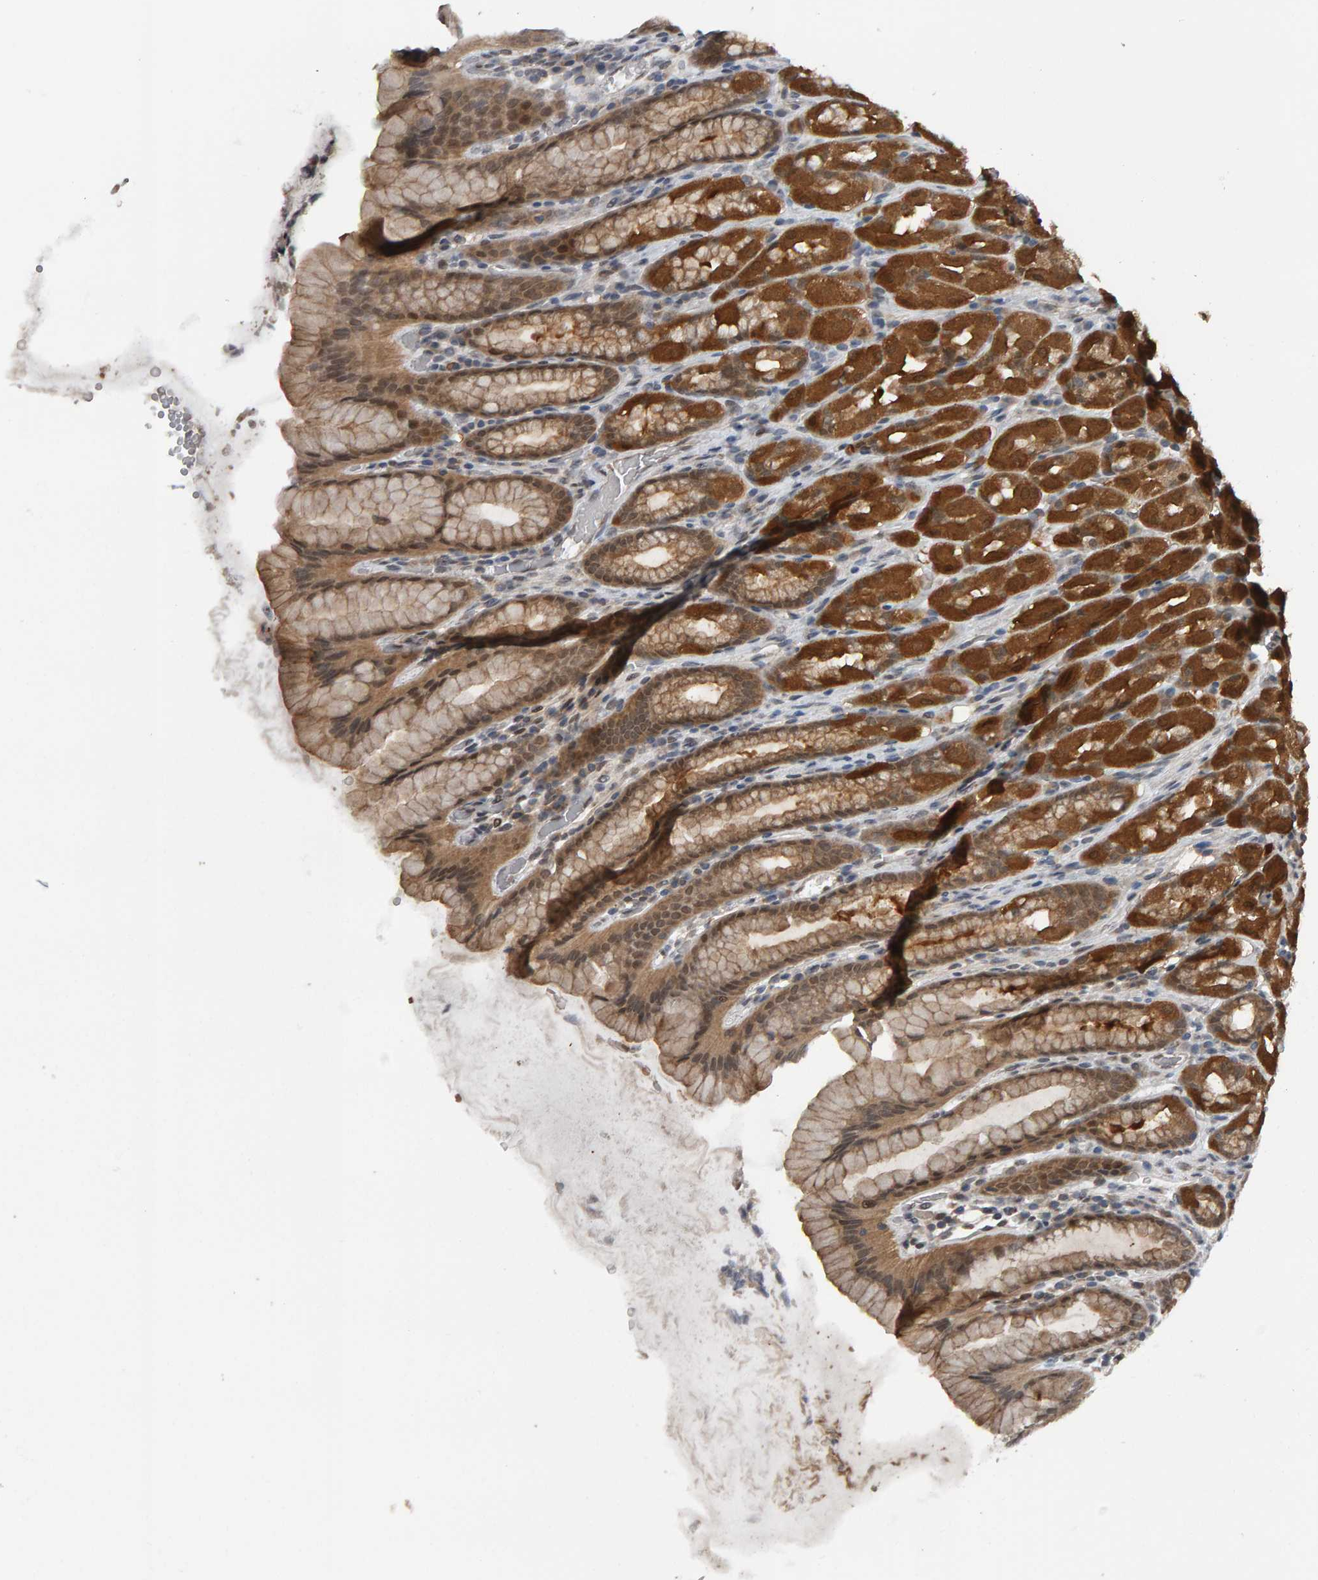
{"staining": {"intensity": "moderate", "quantity": "25%-75%", "location": "cytoplasmic/membranous,nuclear"}, "tissue": "stomach", "cell_type": "Glandular cells", "image_type": "normal", "snomed": [{"axis": "morphology", "description": "Normal tissue, NOS"}, {"axis": "topography", "description": "Stomach, upper"}], "caption": "An IHC histopathology image of normal tissue is shown. Protein staining in brown labels moderate cytoplasmic/membranous,nuclear positivity in stomach within glandular cells.", "gene": "COASY", "patient": {"sex": "male", "age": 68}}